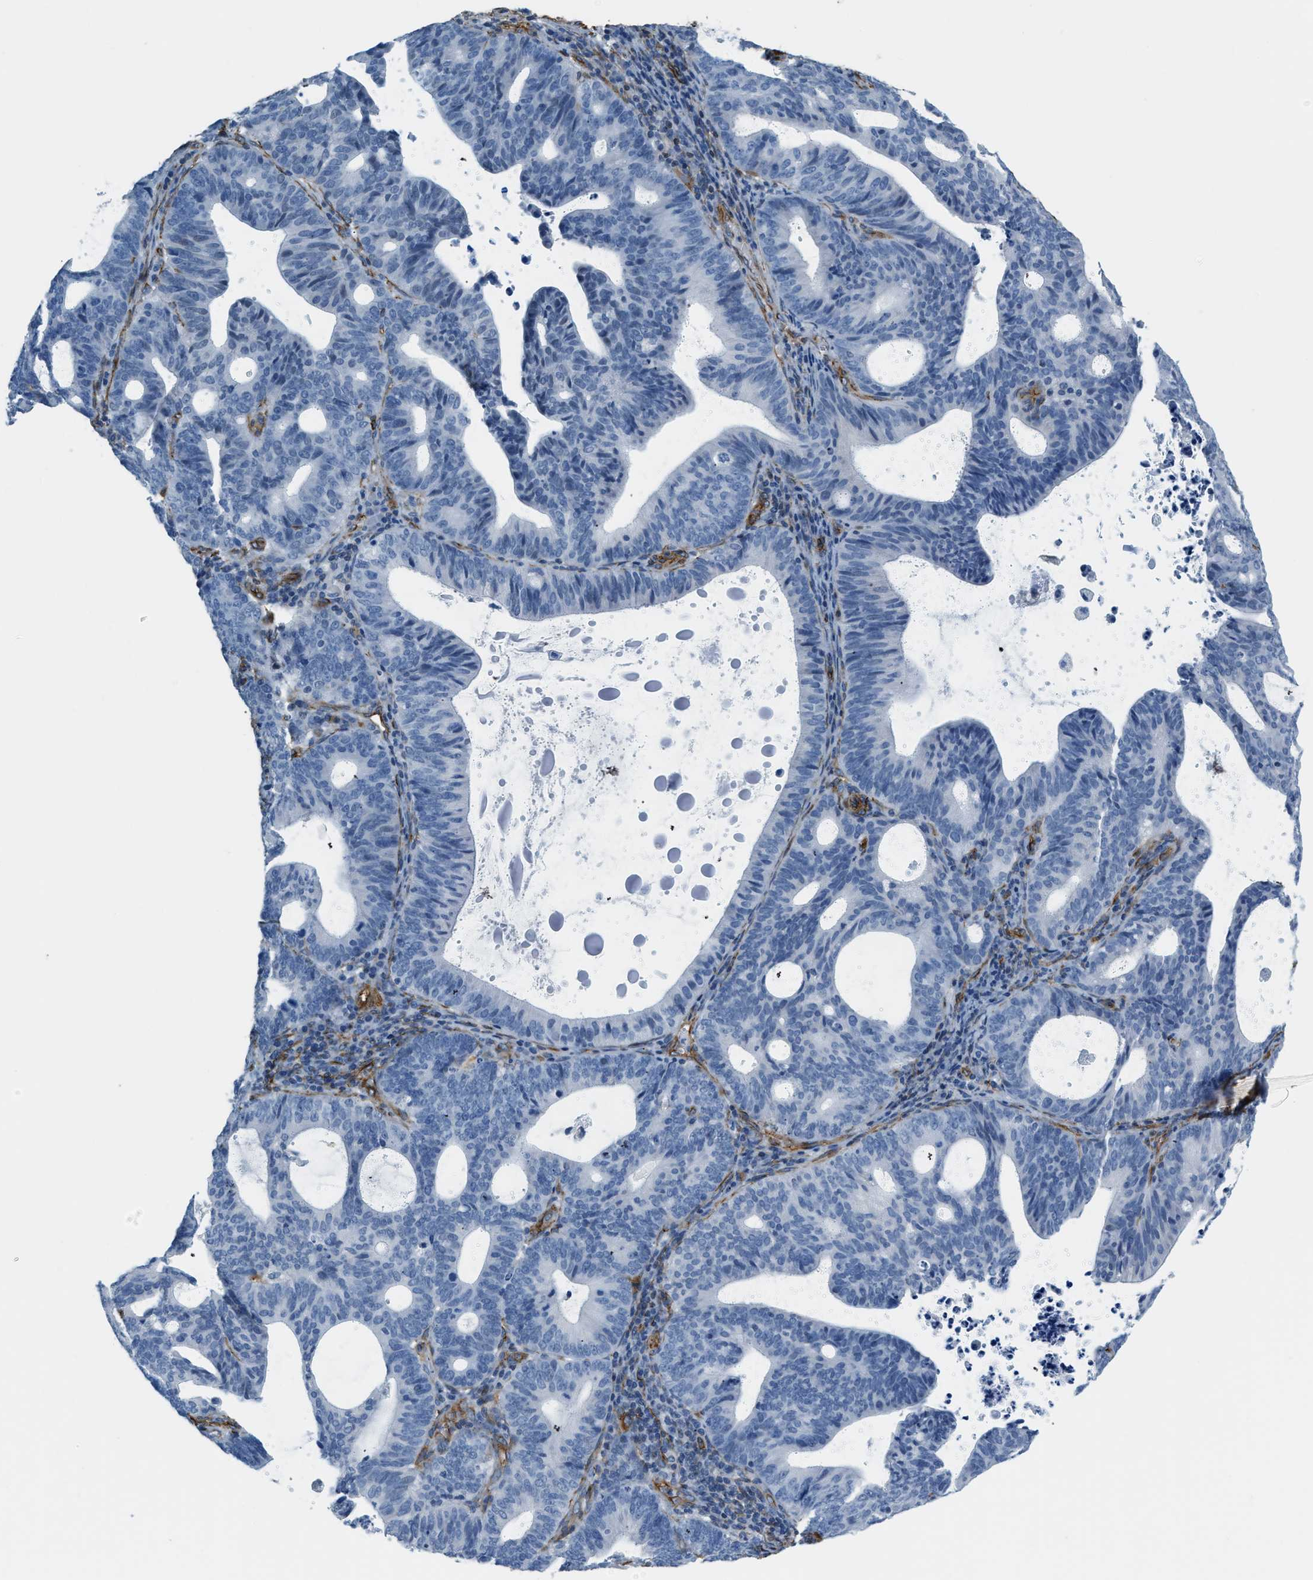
{"staining": {"intensity": "negative", "quantity": "none", "location": "none"}, "tissue": "endometrial cancer", "cell_type": "Tumor cells", "image_type": "cancer", "snomed": [{"axis": "morphology", "description": "Adenocarcinoma, NOS"}, {"axis": "topography", "description": "Uterus"}], "caption": "Endometrial cancer (adenocarcinoma) was stained to show a protein in brown. There is no significant staining in tumor cells. (DAB (3,3'-diaminobenzidine) immunohistochemistry (IHC) with hematoxylin counter stain).", "gene": "TMEM43", "patient": {"sex": "female", "age": 83}}